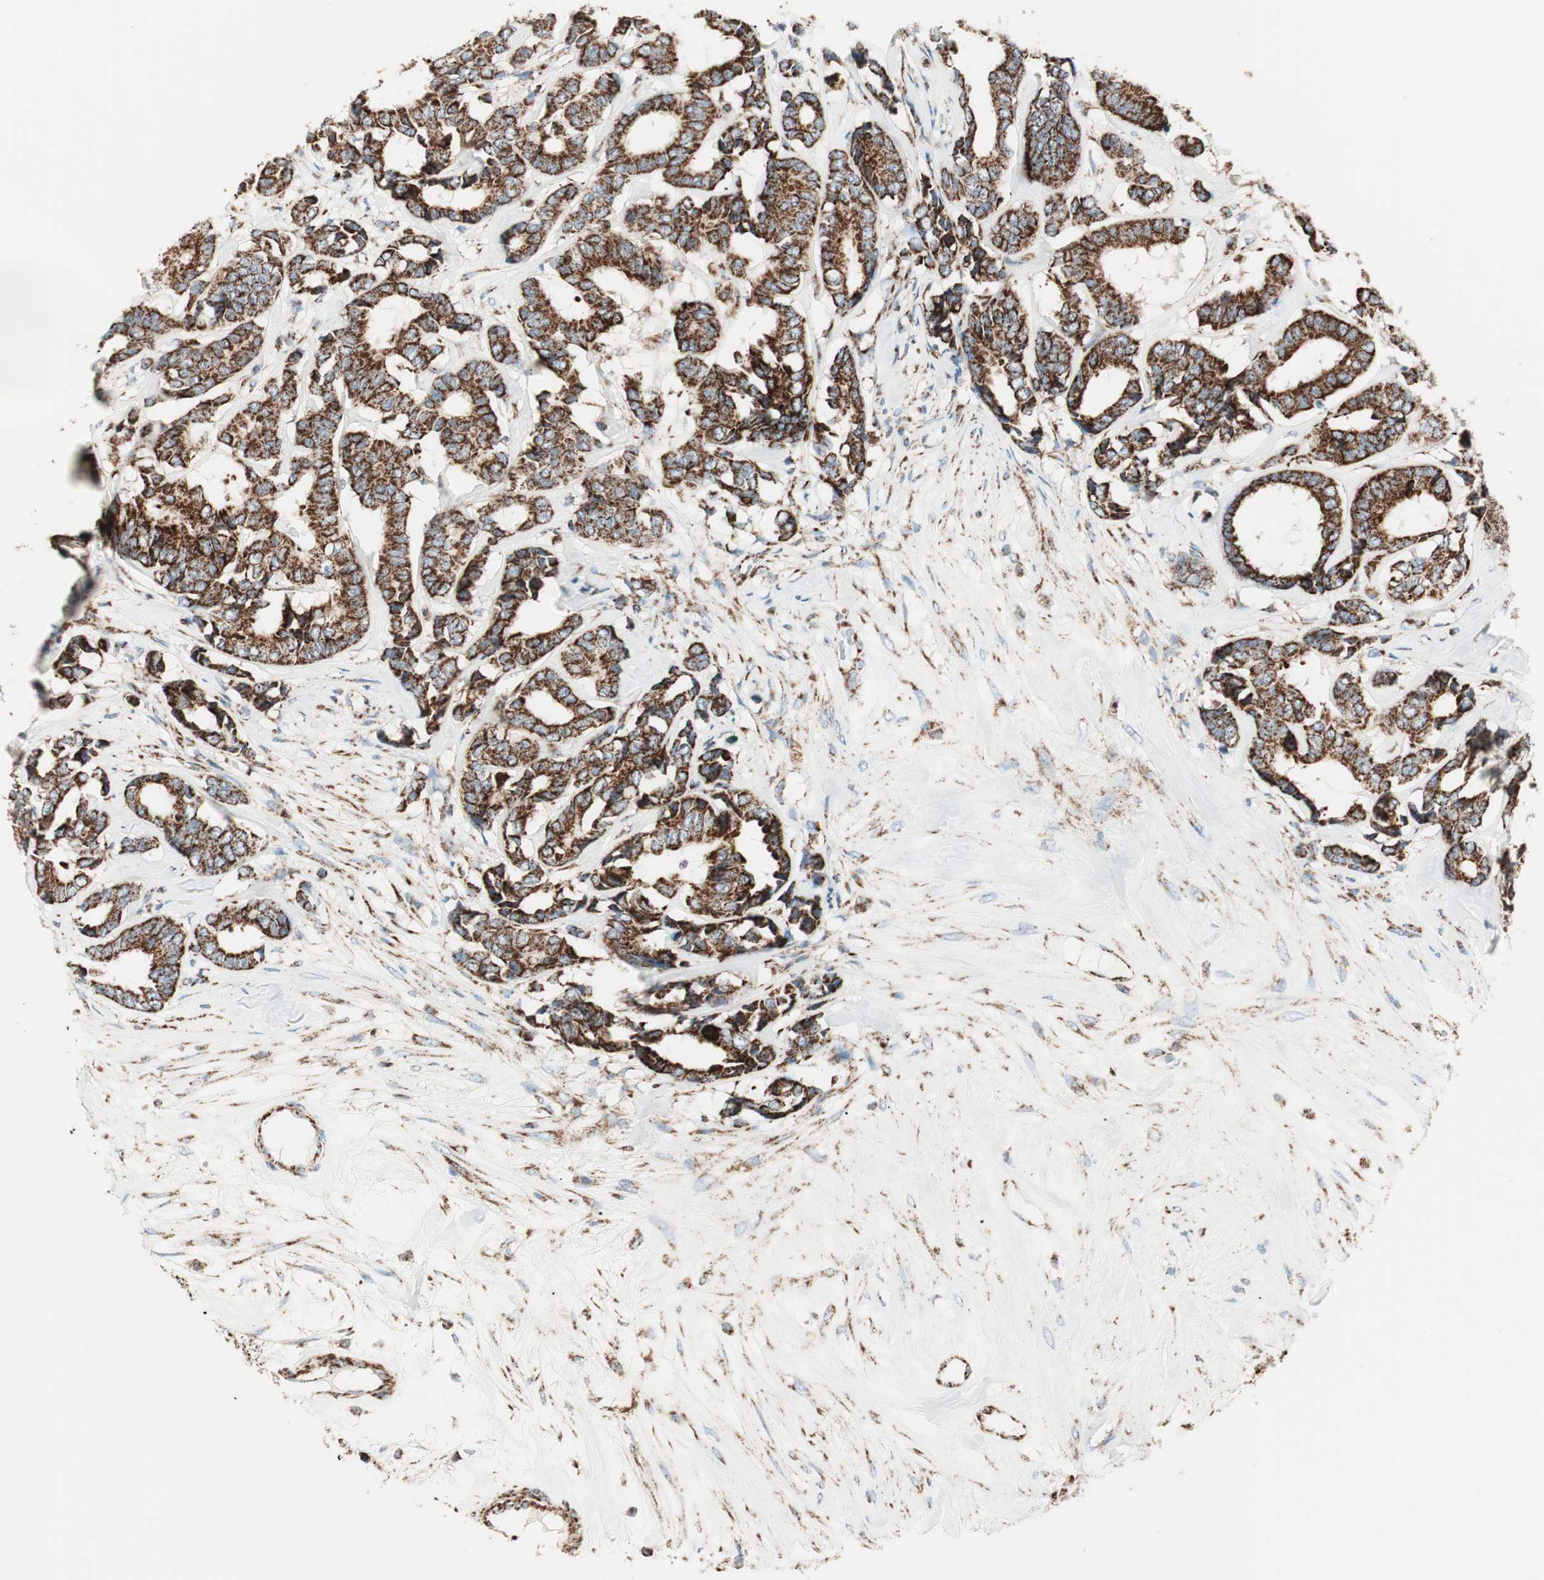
{"staining": {"intensity": "strong", "quantity": ">75%", "location": "cytoplasmic/membranous"}, "tissue": "breast cancer", "cell_type": "Tumor cells", "image_type": "cancer", "snomed": [{"axis": "morphology", "description": "Duct carcinoma"}, {"axis": "topography", "description": "Breast"}], "caption": "Invasive ductal carcinoma (breast) stained with a brown dye demonstrates strong cytoplasmic/membranous positive staining in about >75% of tumor cells.", "gene": "TOMM20", "patient": {"sex": "female", "age": 87}}